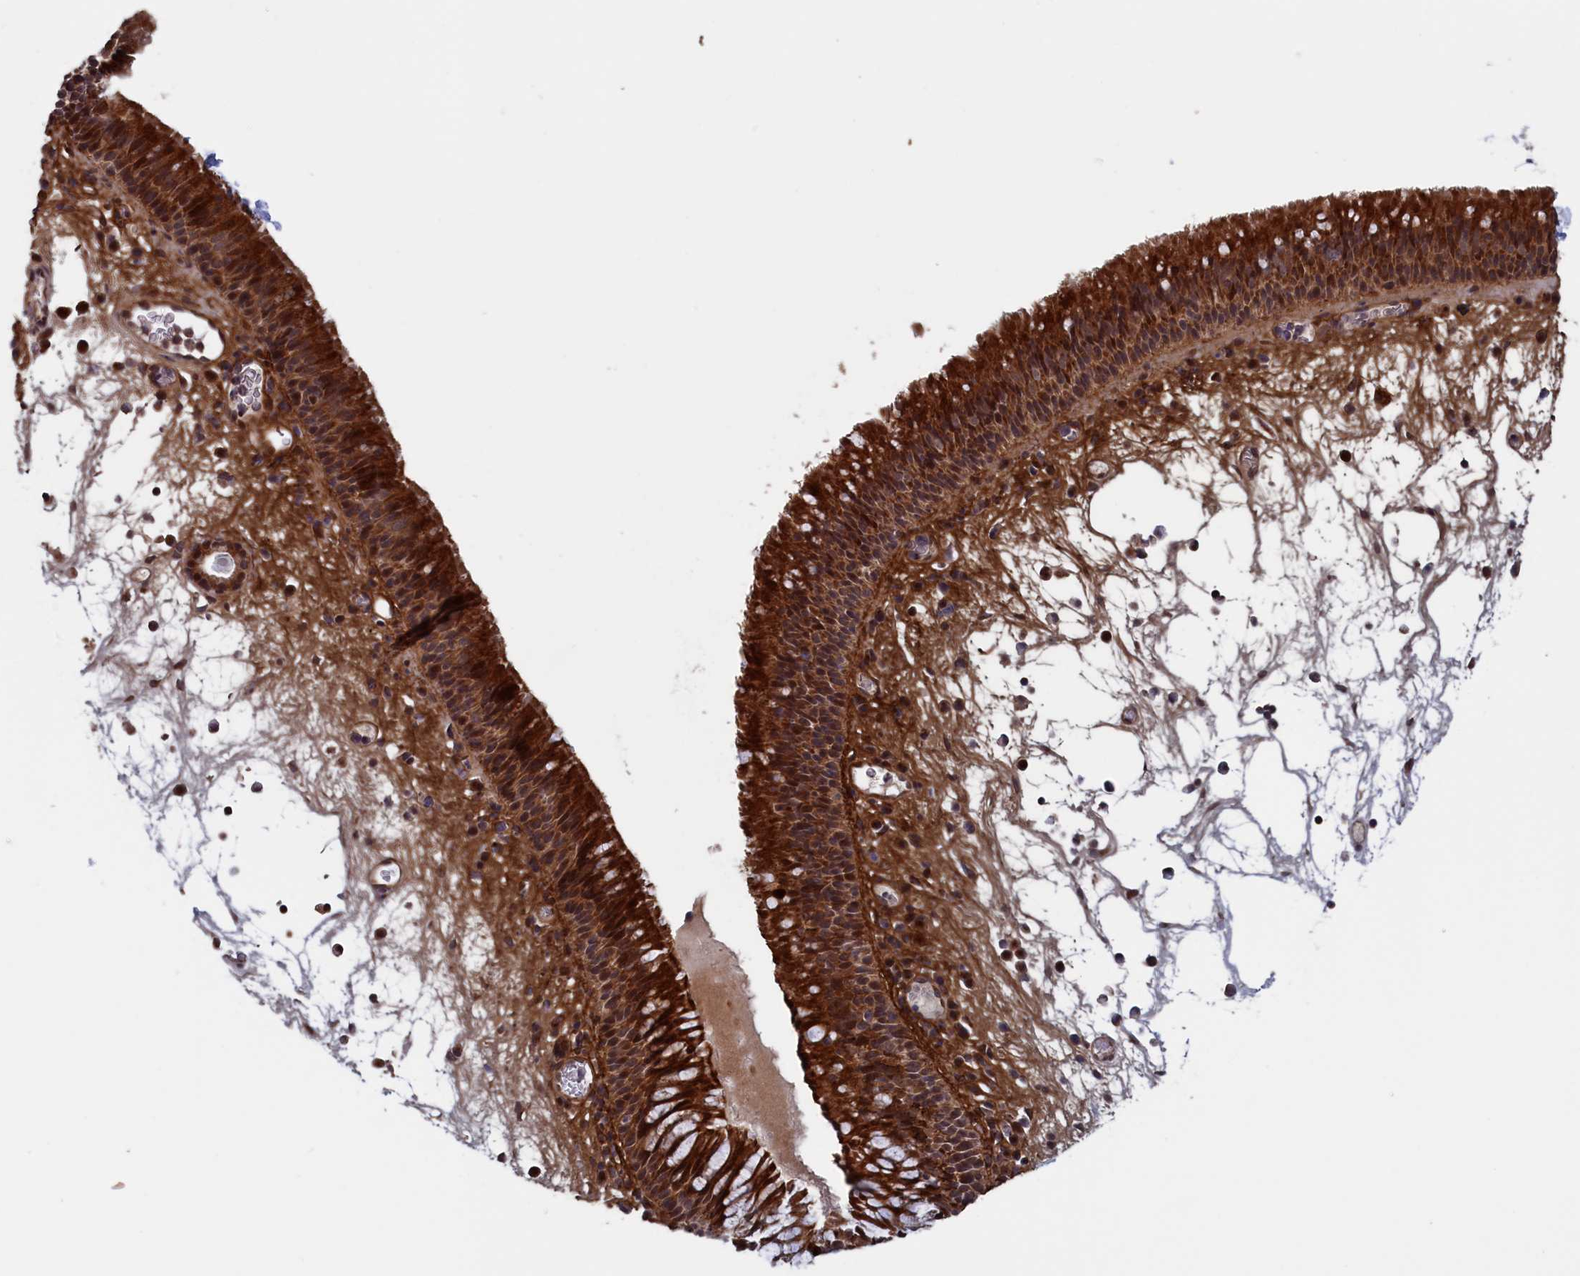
{"staining": {"intensity": "strong", "quantity": ">75%", "location": "cytoplasmic/membranous,nuclear"}, "tissue": "nasopharynx", "cell_type": "Respiratory epithelial cells", "image_type": "normal", "snomed": [{"axis": "morphology", "description": "Normal tissue, NOS"}, {"axis": "morphology", "description": "Inflammation, NOS"}, {"axis": "morphology", "description": "Malignant melanoma, Metastatic site"}, {"axis": "topography", "description": "Nasopharynx"}], "caption": "Strong cytoplasmic/membranous,nuclear protein staining is appreciated in about >75% of respiratory epithelial cells in nasopharynx. The staining is performed using DAB (3,3'-diaminobenzidine) brown chromogen to label protein expression. The nuclei are counter-stained blue using hematoxylin.", "gene": "LSG1", "patient": {"sex": "male", "age": 70}}